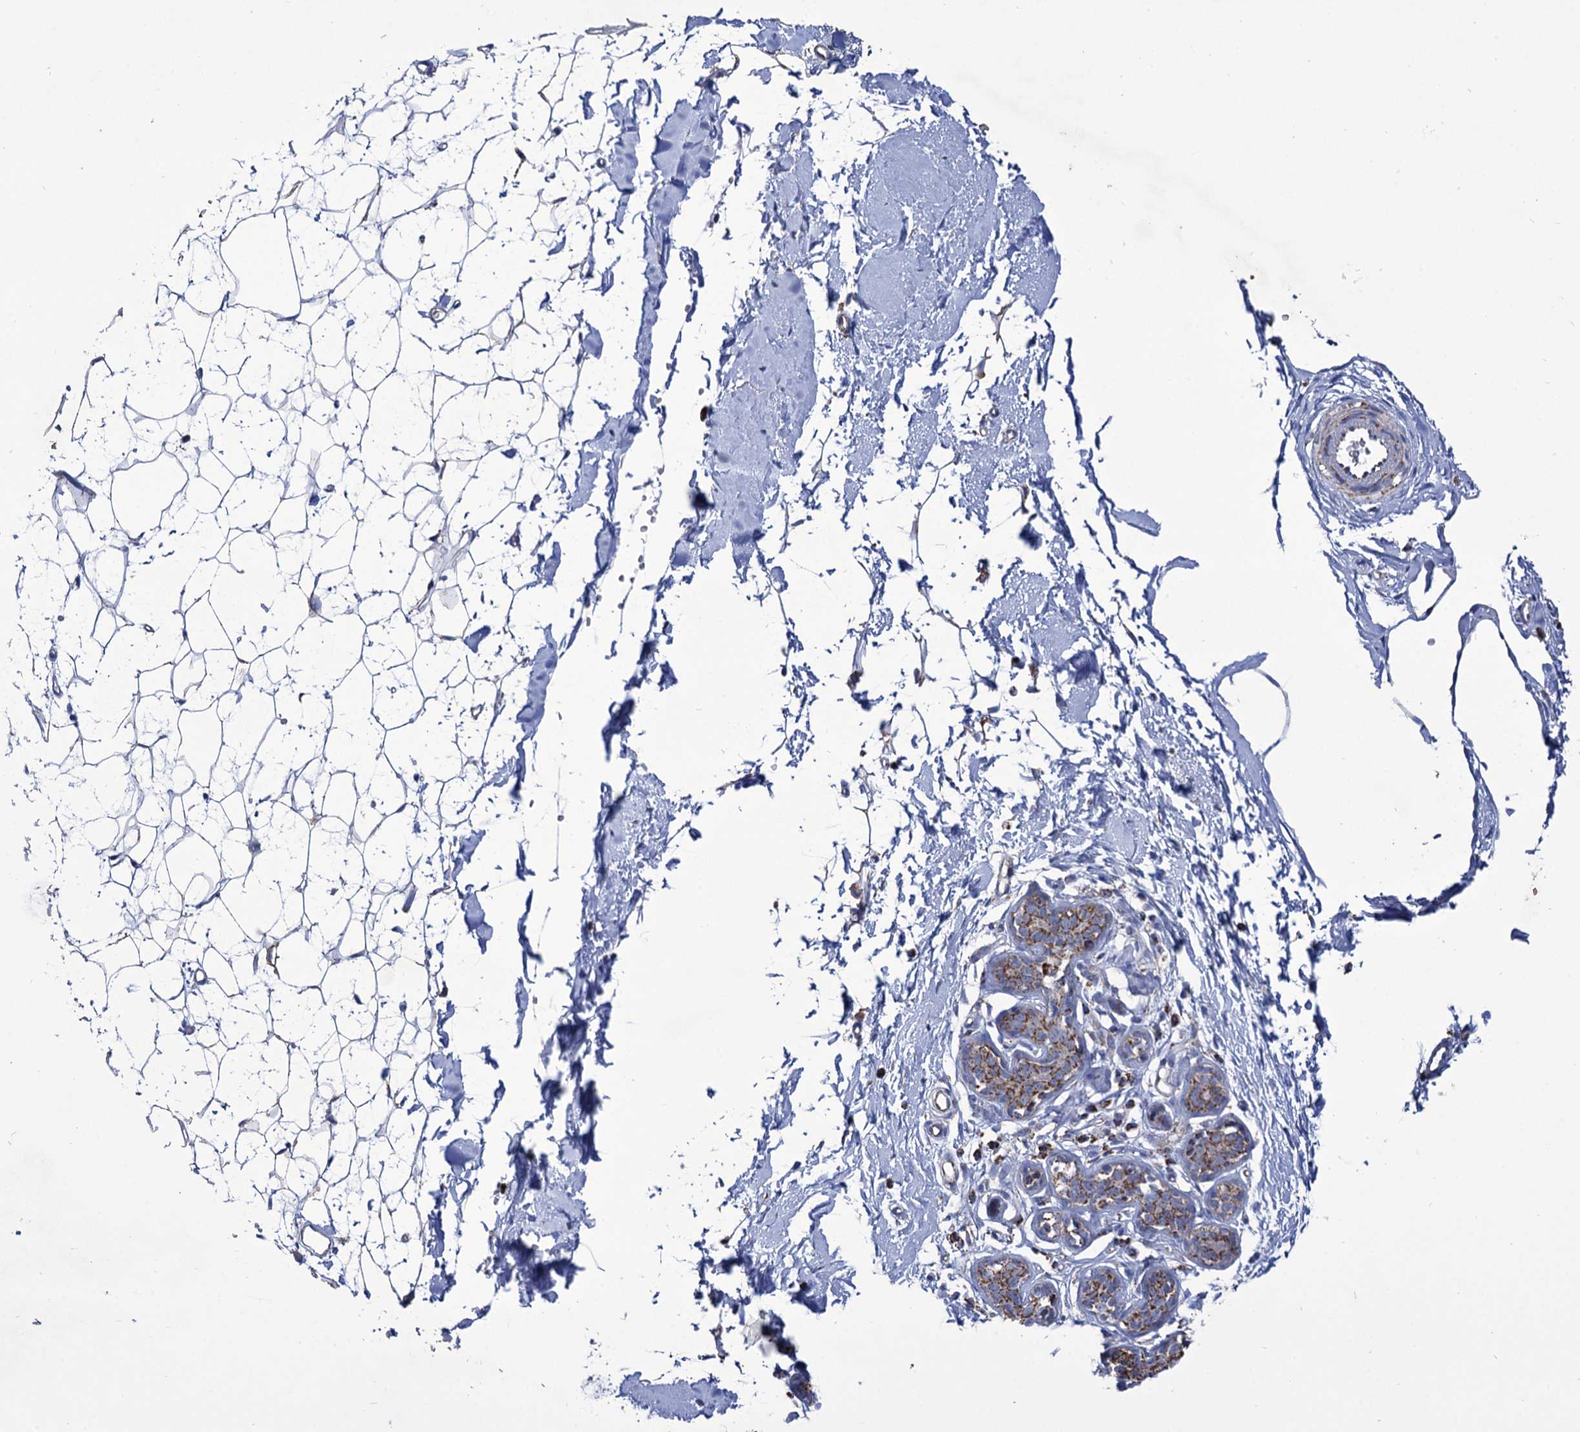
{"staining": {"intensity": "negative", "quantity": "none", "location": "none"}, "tissue": "adipose tissue", "cell_type": "Adipocytes", "image_type": "normal", "snomed": [{"axis": "morphology", "description": "Normal tissue, NOS"}, {"axis": "topography", "description": "Breast"}], "caption": "Adipose tissue was stained to show a protein in brown. There is no significant staining in adipocytes. (Stains: DAB (3,3'-diaminobenzidine) immunohistochemistry (IHC) with hematoxylin counter stain, Microscopy: brightfield microscopy at high magnification).", "gene": "ABHD10", "patient": {"sex": "female", "age": 23}}